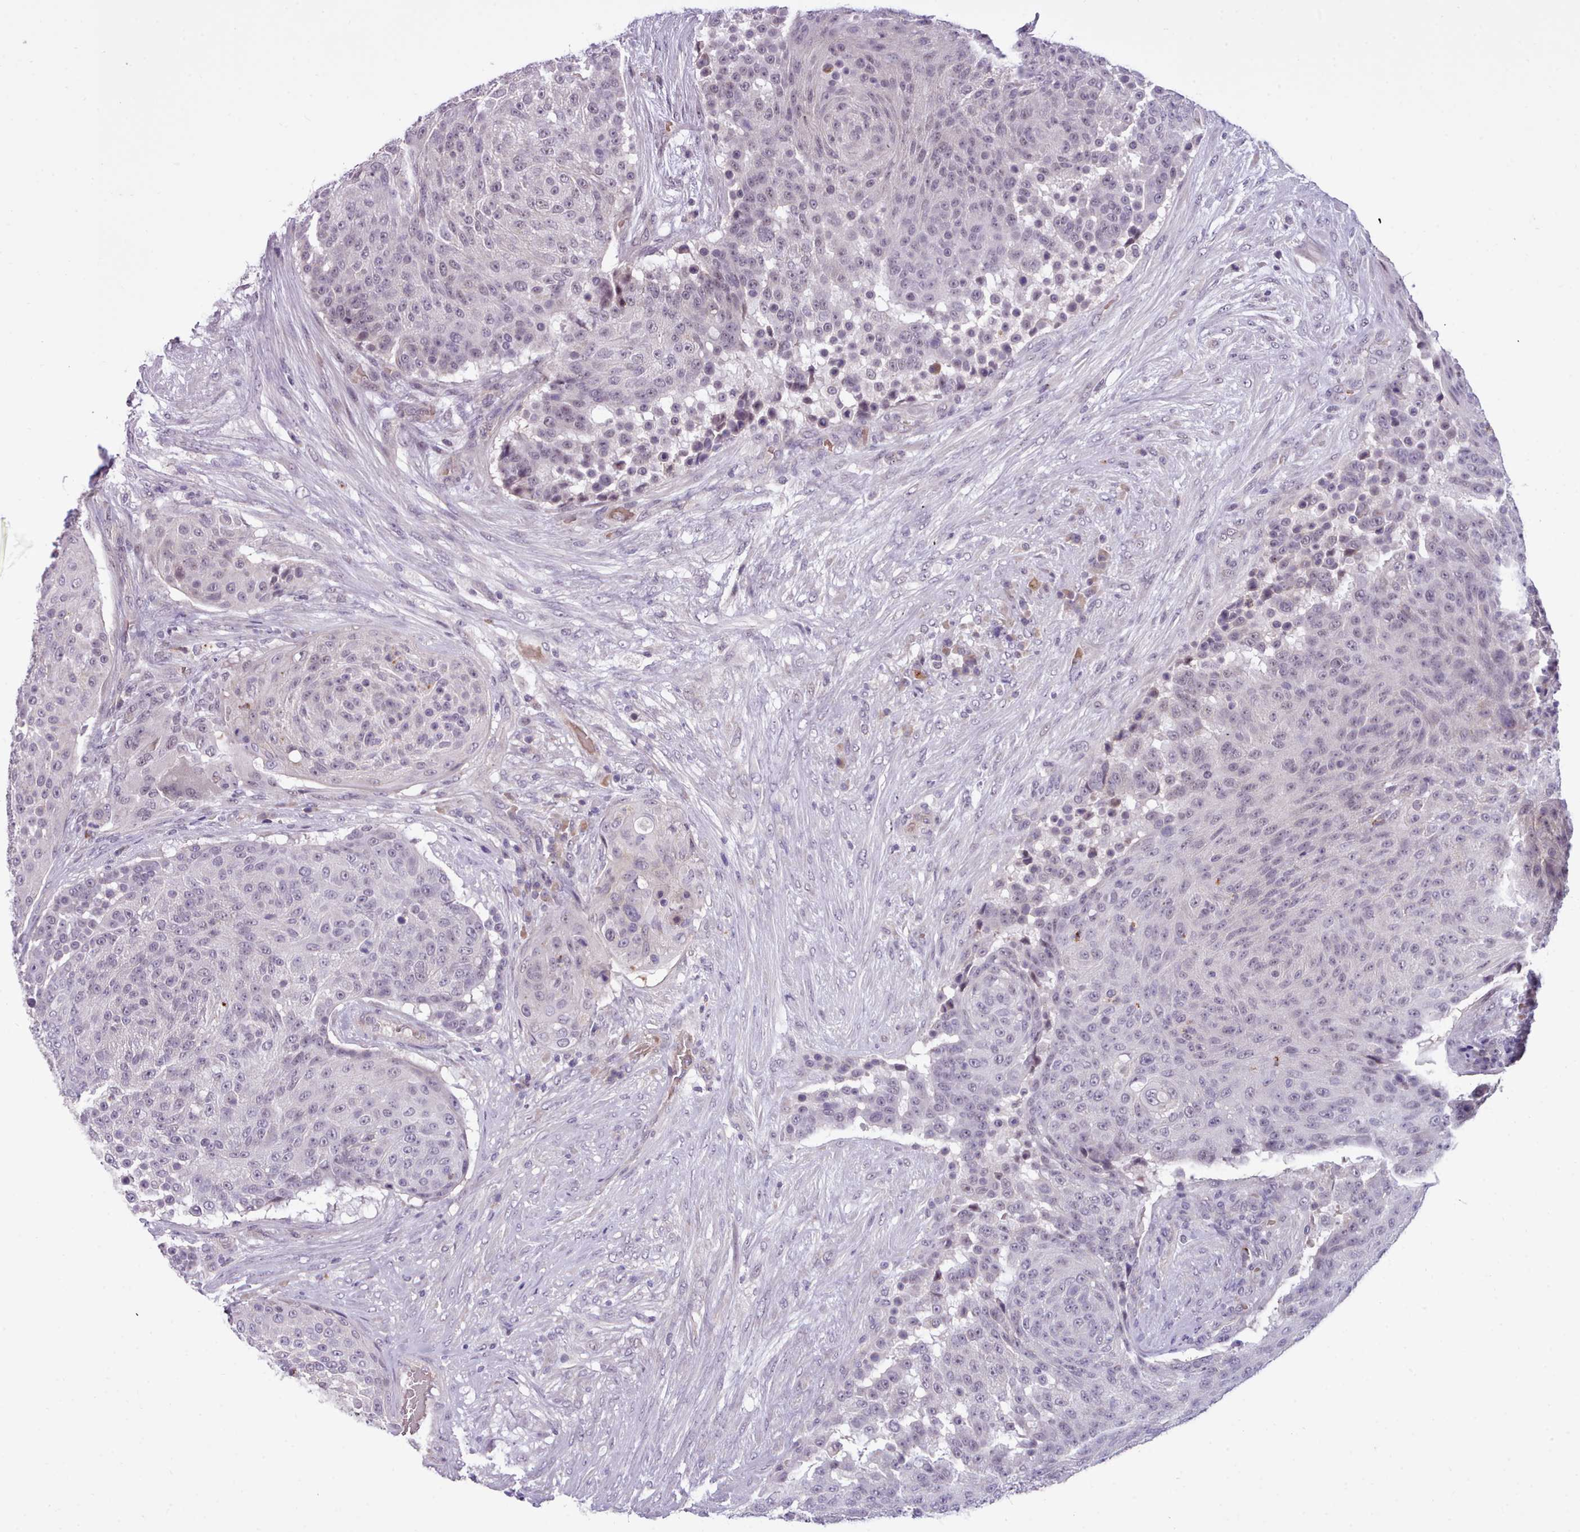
{"staining": {"intensity": "weak", "quantity": "<25%", "location": "nuclear"}, "tissue": "urothelial cancer", "cell_type": "Tumor cells", "image_type": "cancer", "snomed": [{"axis": "morphology", "description": "Urothelial carcinoma, High grade"}, {"axis": "topography", "description": "Urinary bladder"}], "caption": "Image shows no protein staining in tumor cells of urothelial cancer tissue.", "gene": "KCTD16", "patient": {"sex": "female", "age": 63}}